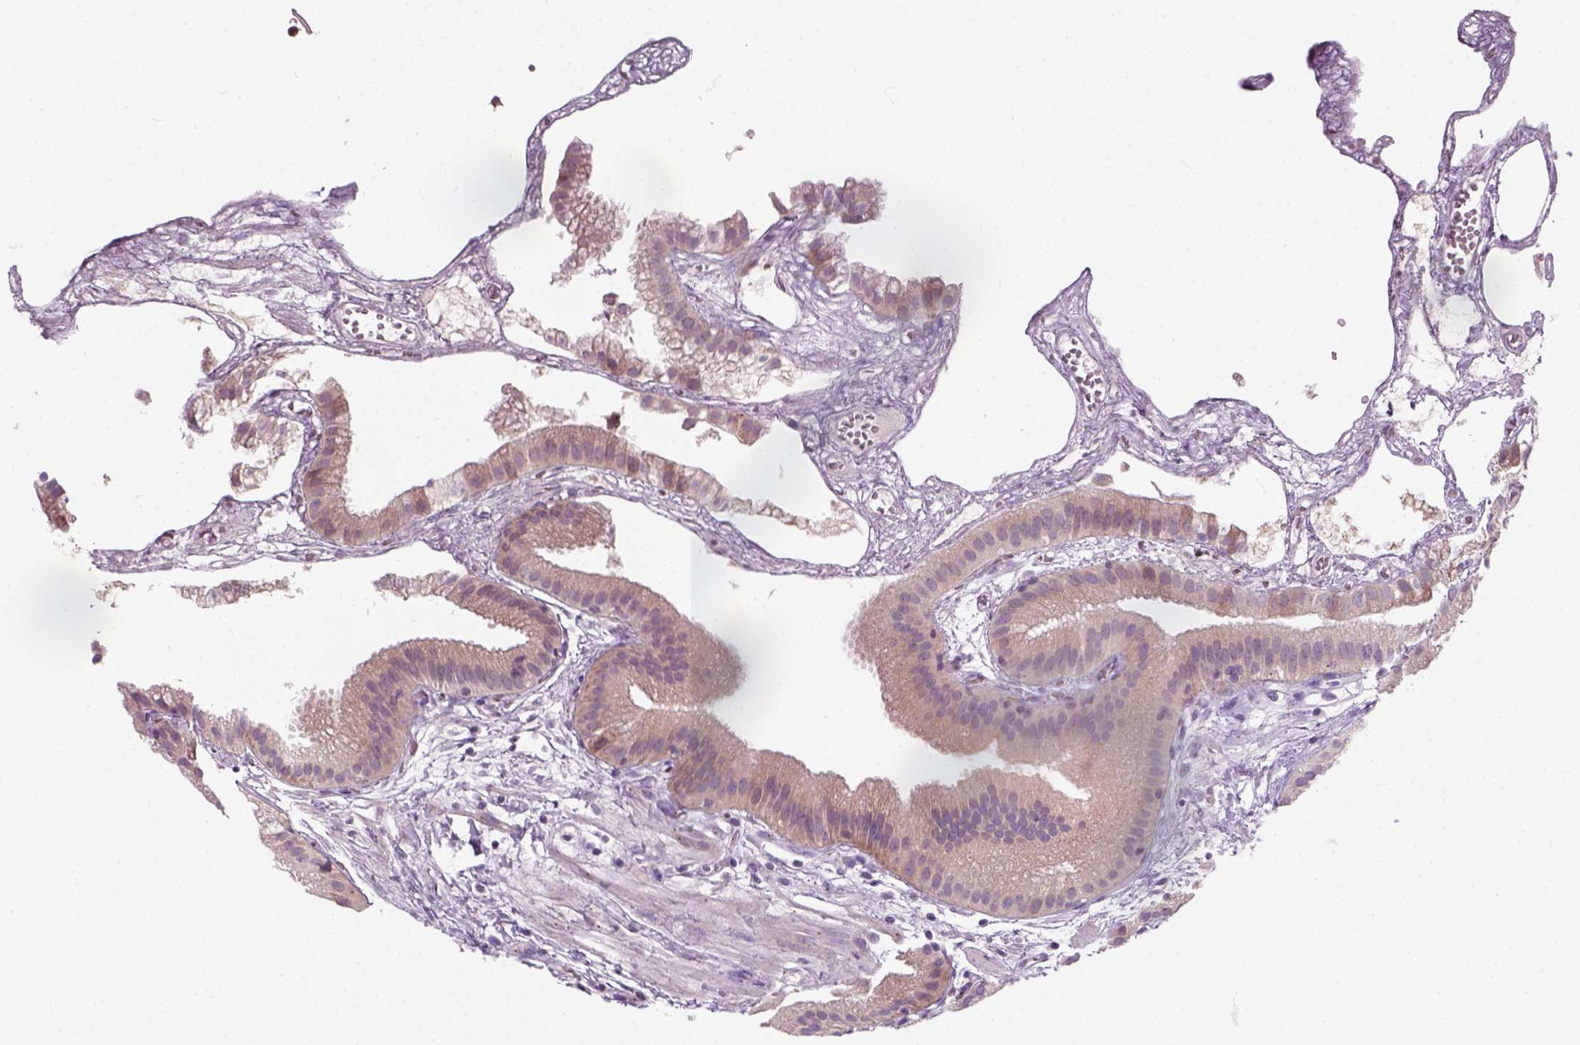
{"staining": {"intensity": "negative", "quantity": "none", "location": "none"}, "tissue": "gallbladder", "cell_type": "Glandular cells", "image_type": "normal", "snomed": [{"axis": "morphology", "description": "Normal tissue, NOS"}, {"axis": "topography", "description": "Gallbladder"}], "caption": "Immunohistochemistry of unremarkable human gallbladder displays no staining in glandular cells.", "gene": "IL4", "patient": {"sex": "female", "age": 63}}